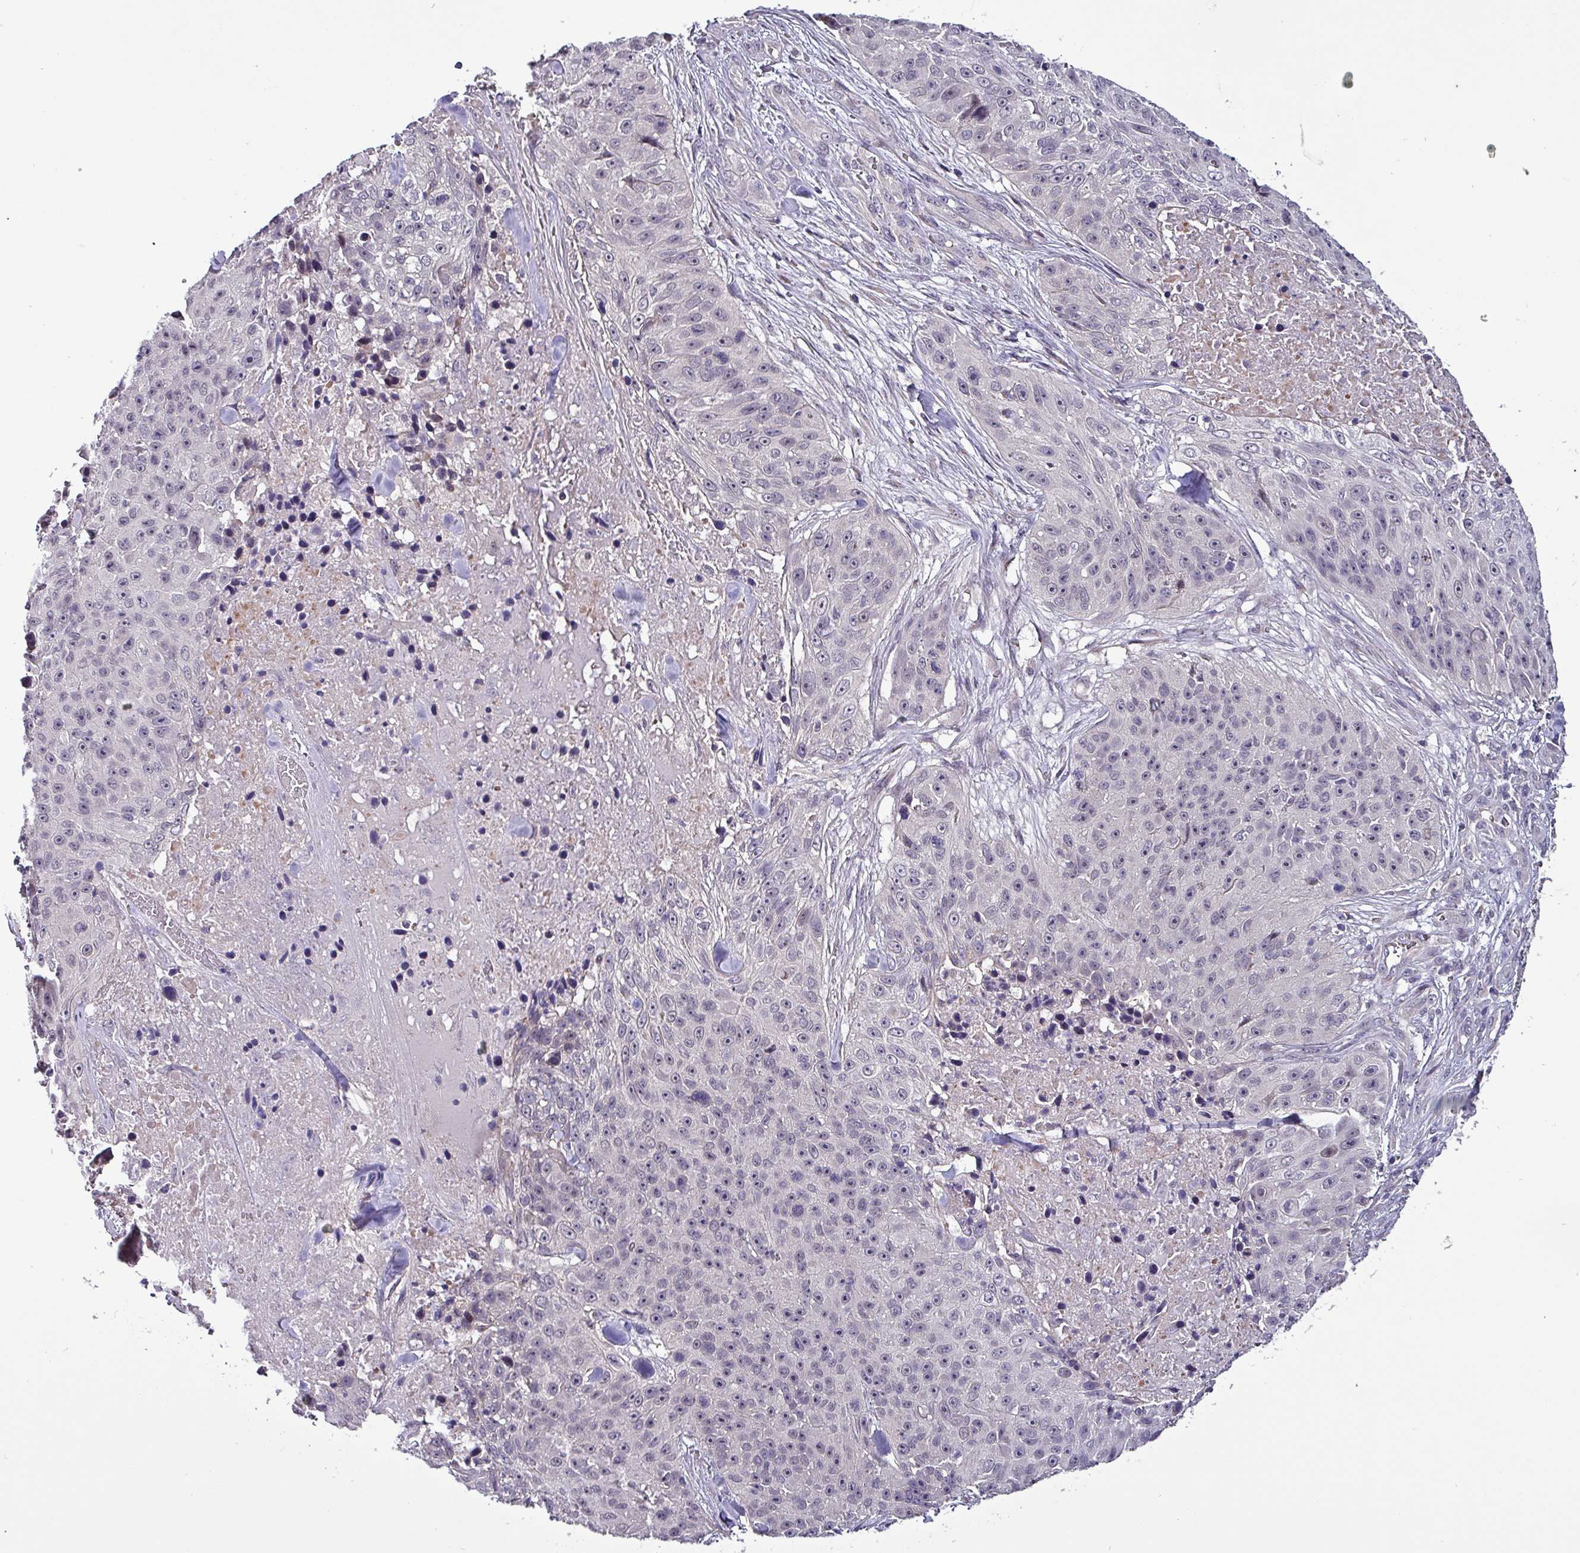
{"staining": {"intensity": "negative", "quantity": "none", "location": "none"}, "tissue": "skin cancer", "cell_type": "Tumor cells", "image_type": "cancer", "snomed": [{"axis": "morphology", "description": "Squamous cell carcinoma, NOS"}, {"axis": "topography", "description": "Skin"}], "caption": "The photomicrograph reveals no staining of tumor cells in skin cancer (squamous cell carcinoma).", "gene": "GRAPL", "patient": {"sex": "female", "age": 87}}